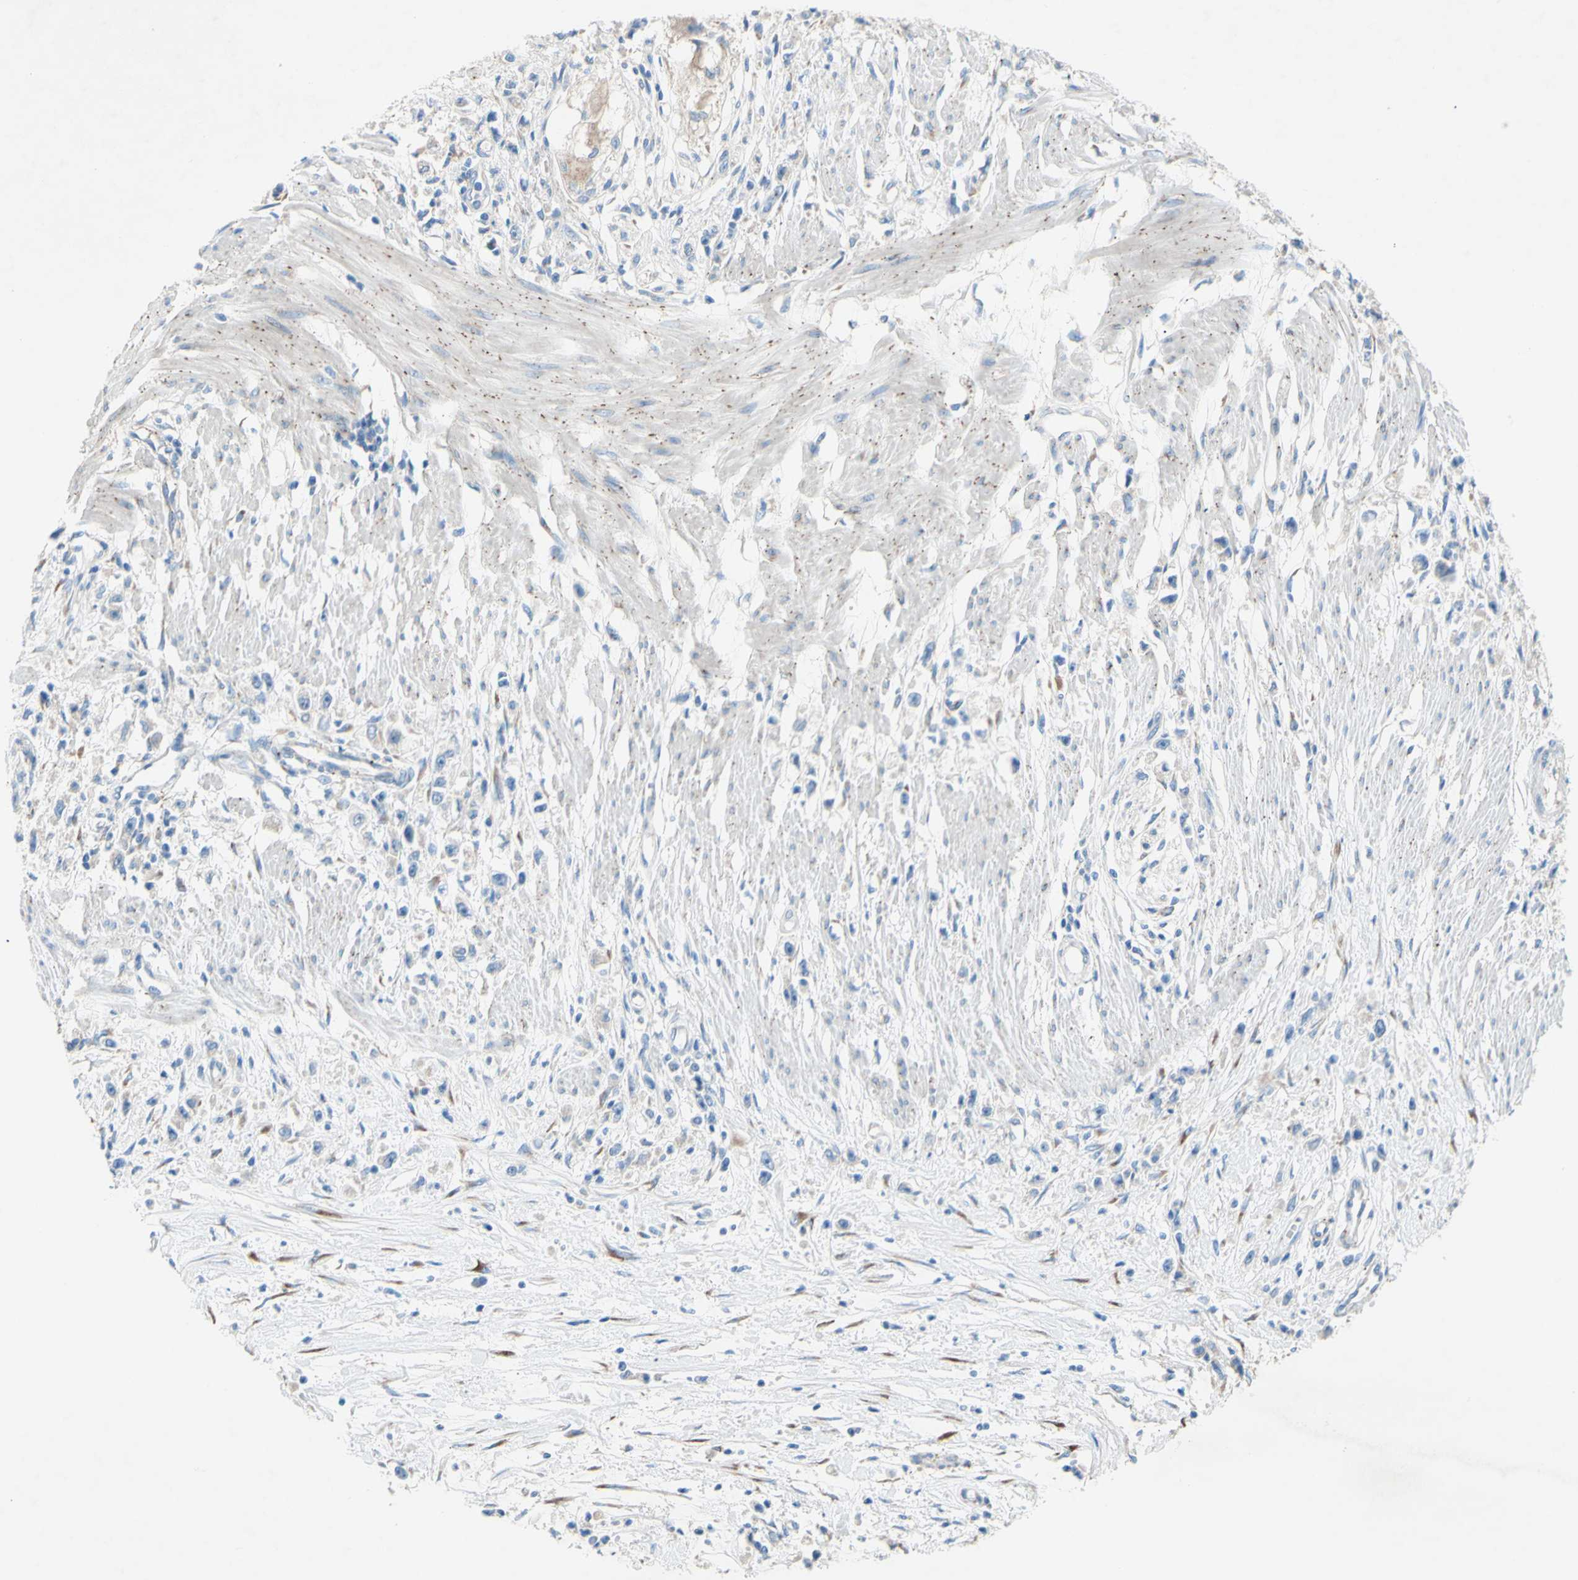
{"staining": {"intensity": "negative", "quantity": "none", "location": "none"}, "tissue": "stomach cancer", "cell_type": "Tumor cells", "image_type": "cancer", "snomed": [{"axis": "morphology", "description": "Adenocarcinoma, NOS"}, {"axis": "topography", "description": "Stomach"}], "caption": "DAB (3,3'-diaminobenzidine) immunohistochemical staining of stomach cancer (adenocarcinoma) shows no significant positivity in tumor cells. (IHC, brightfield microscopy, high magnification).", "gene": "TMIGD2", "patient": {"sex": "female", "age": 59}}